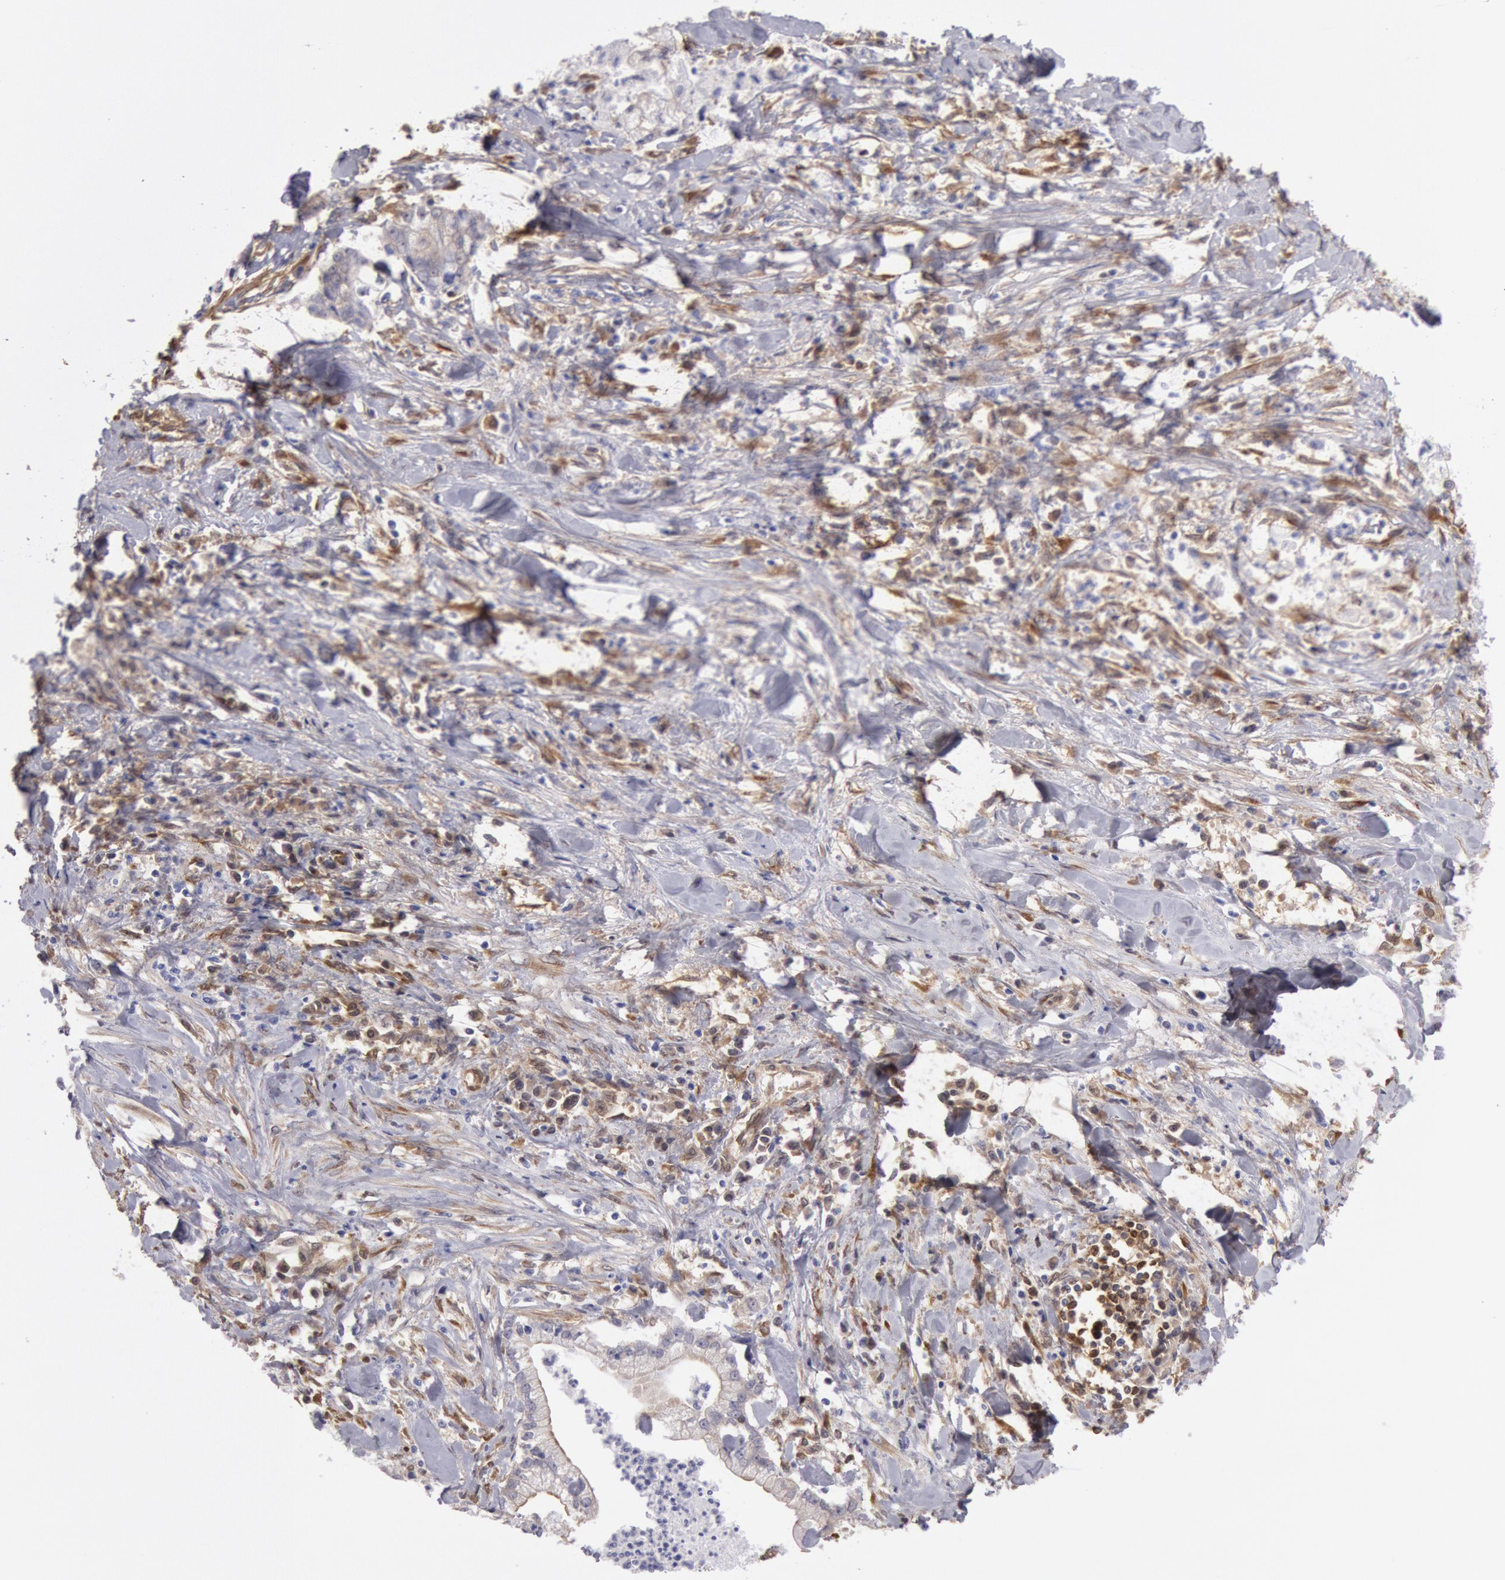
{"staining": {"intensity": "negative", "quantity": "none", "location": "none"}, "tissue": "liver cancer", "cell_type": "Tumor cells", "image_type": "cancer", "snomed": [{"axis": "morphology", "description": "Cholangiocarcinoma"}, {"axis": "topography", "description": "Liver"}], "caption": "Tumor cells show no significant protein staining in liver cholangiocarcinoma. (DAB immunohistochemistry (IHC), high magnification).", "gene": "CCDC50", "patient": {"sex": "male", "age": 57}}